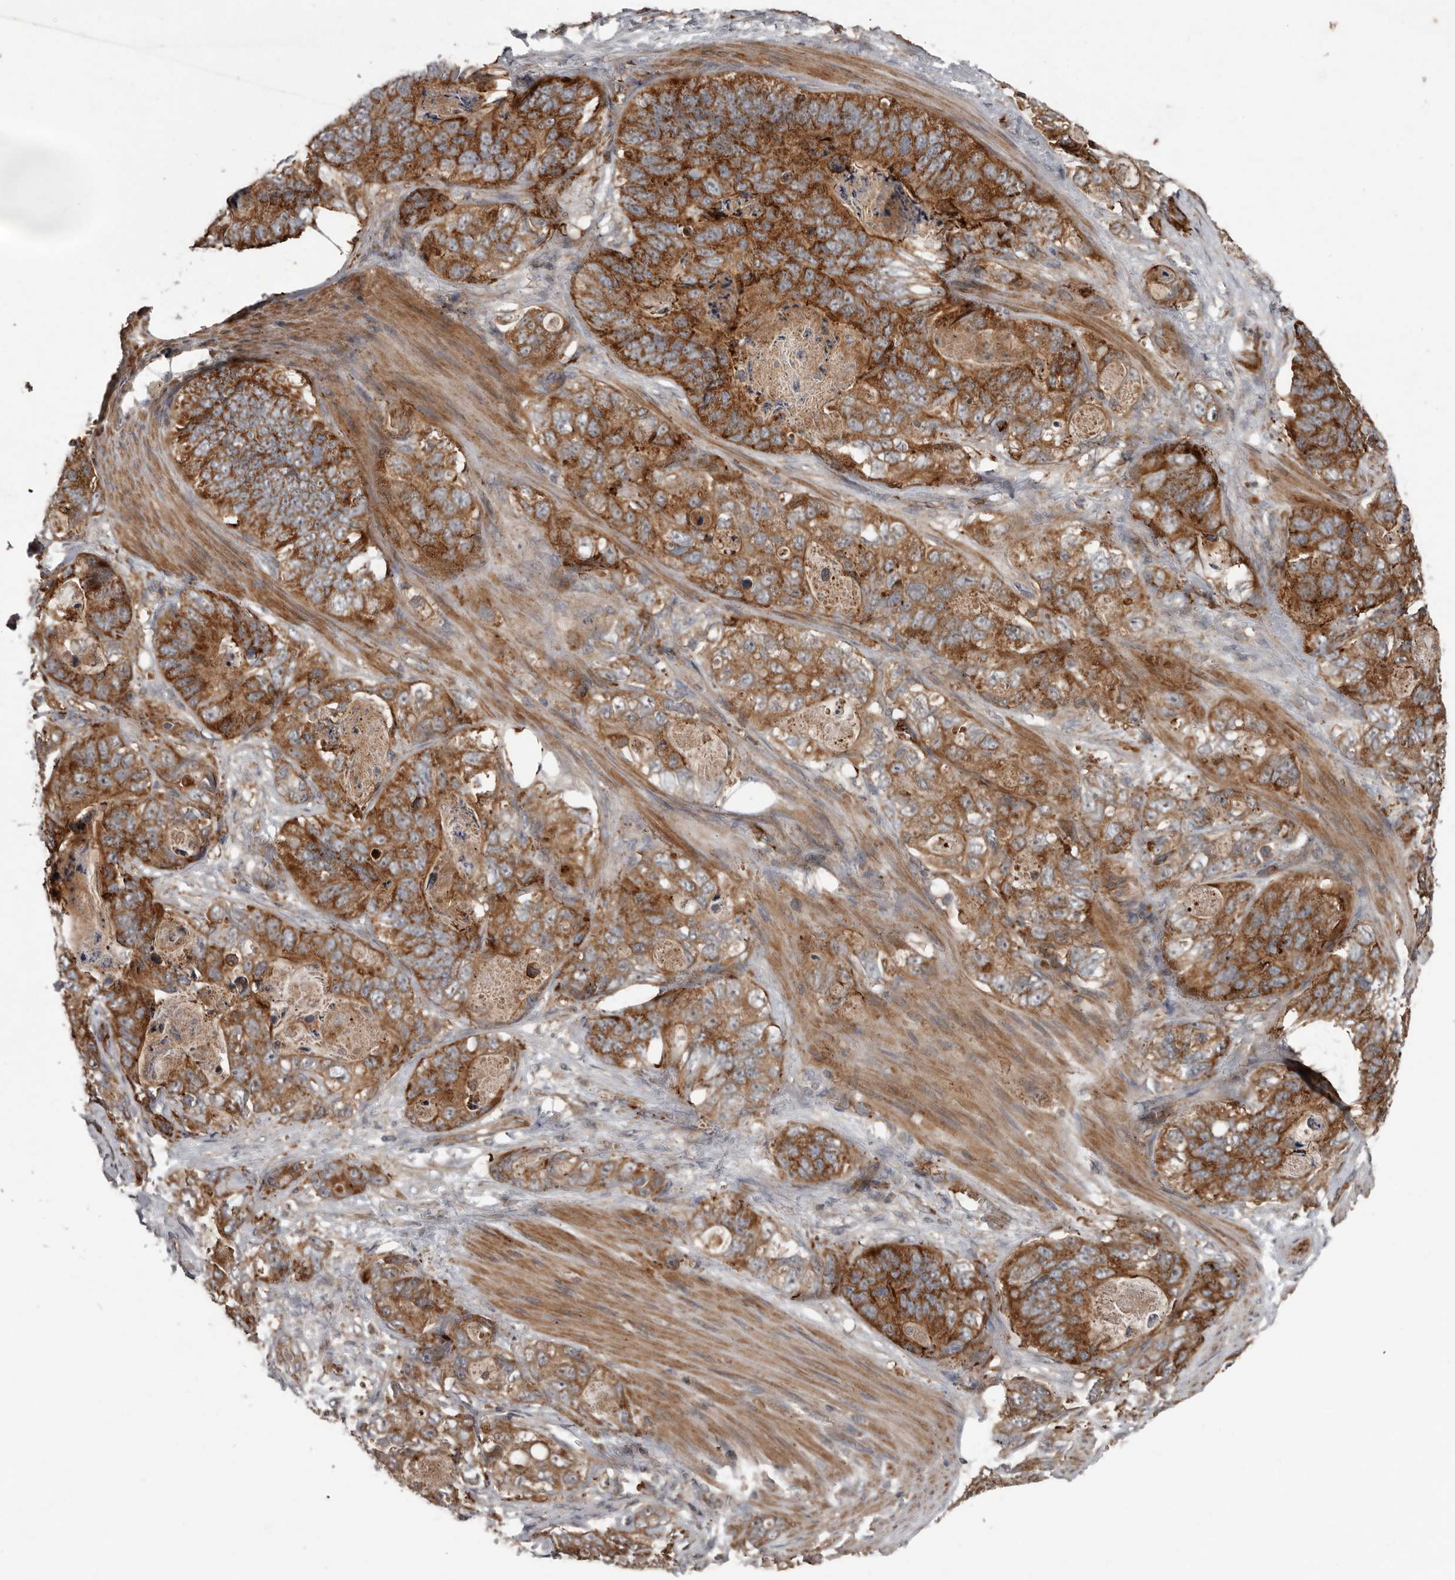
{"staining": {"intensity": "strong", "quantity": ">75%", "location": "cytoplasmic/membranous"}, "tissue": "stomach cancer", "cell_type": "Tumor cells", "image_type": "cancer", "snomed": [{"axis": "morphology", "description": "Normal tissue, NOS"}, {"axis": "morphology", "description": "Adenocarcinoma, NOS"}, {"axis": "topography", "description": "Stomach"}], "caption": "Stomach cancer (adenocarcinoma) stained with a protein marker shows strong staining in tumor cells.", "gene": "FBXO31", "patient": {"sex": "female", "age": 89}}